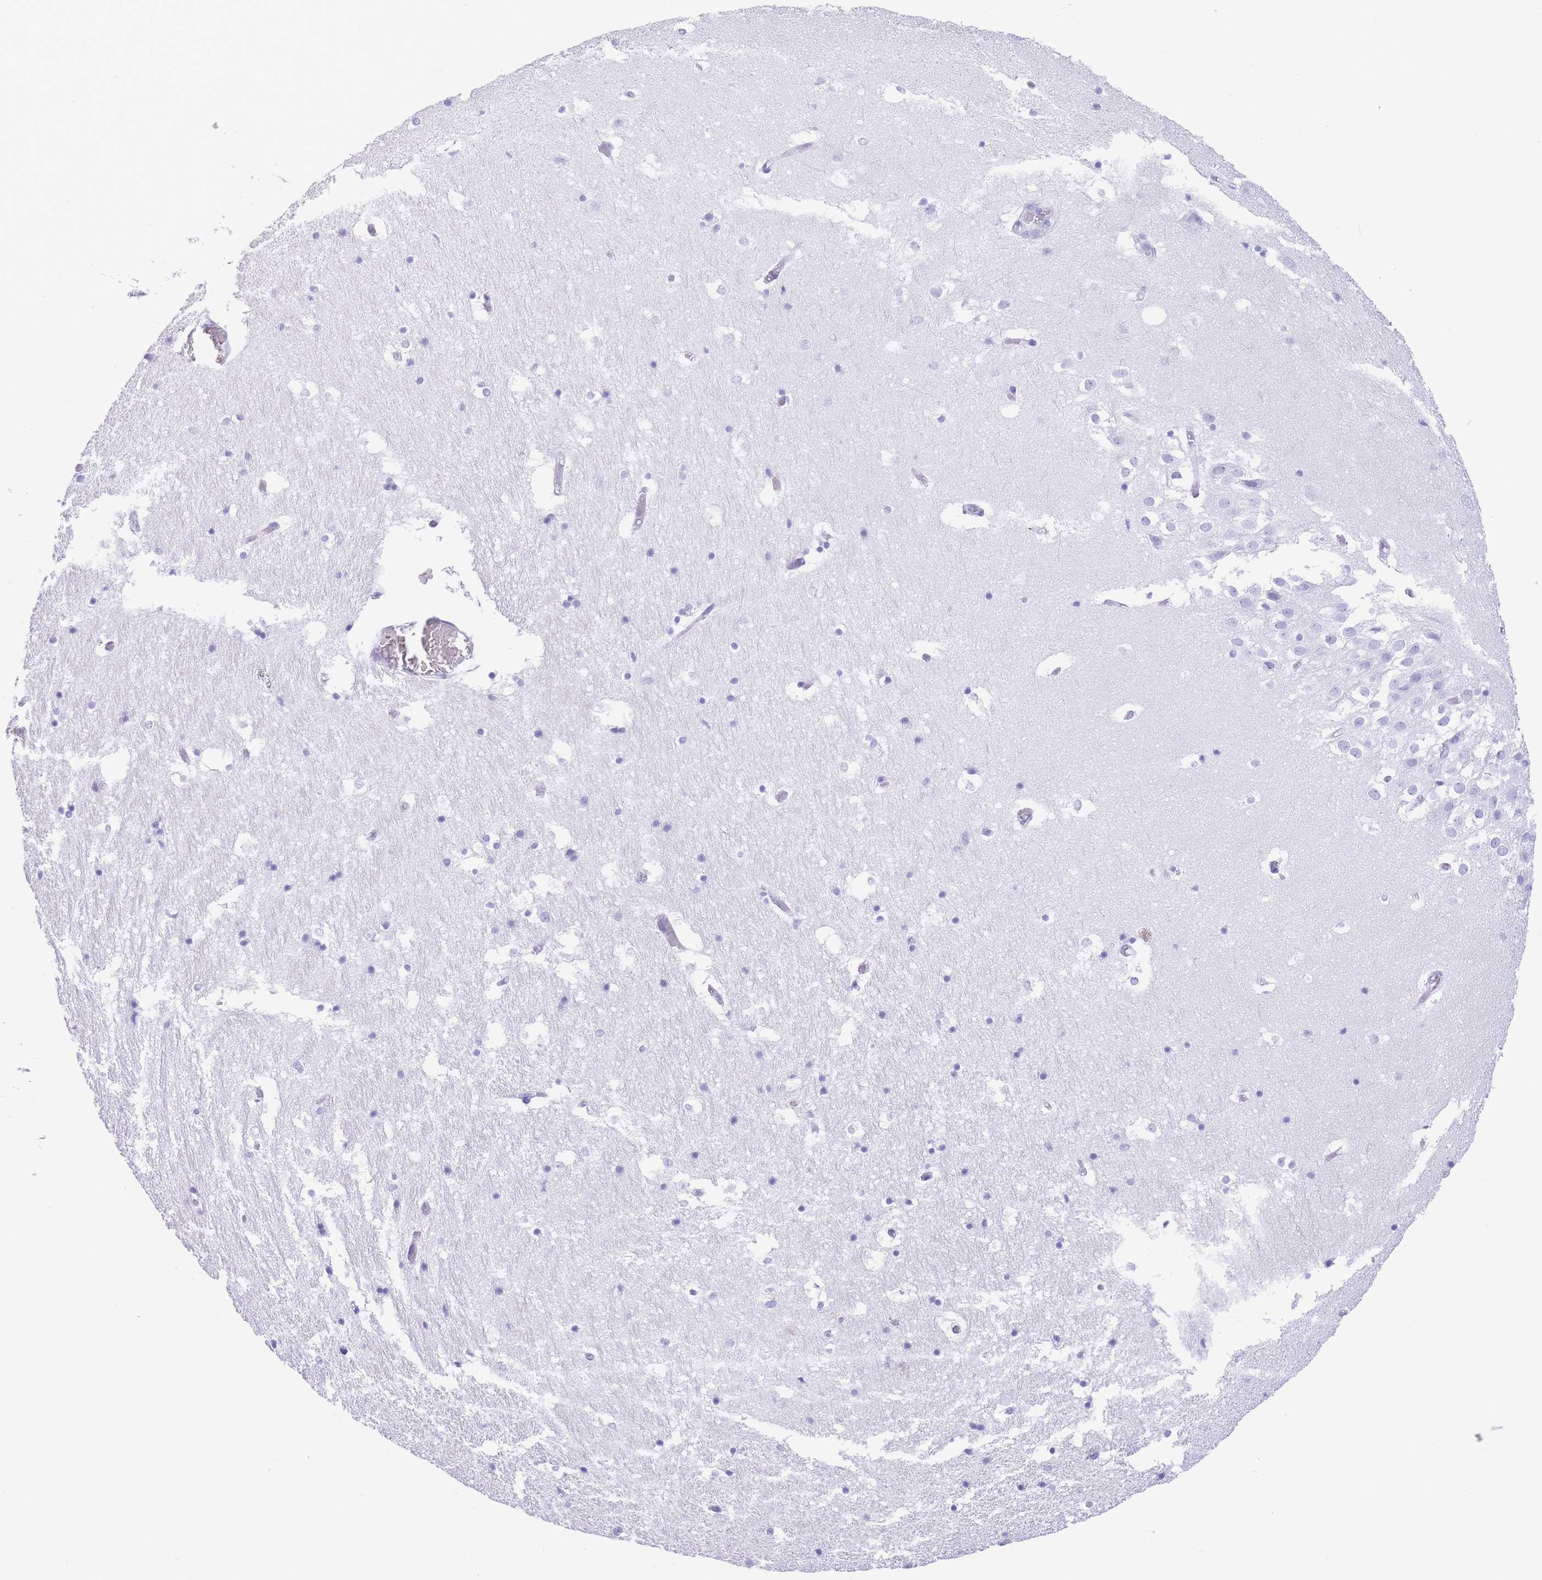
{"staining": {"intensity": "negative", "quantity": "none", "location": "none"}, "tissue": "hippocampus", "cell_type": "Glial cells", "image_type": "normal", "snomed": [{"axis": "morphology", "description": "Normal tissue, NOS"}, {"axis": "topography", "description": "Hippocampus"}], "caption": "This is a micrograph of IHC staining of benign hippocampus, which shows no staining in glial cells.", "gene": "SLCO1B1", "patient": {"sex": "female", "age": 52}}